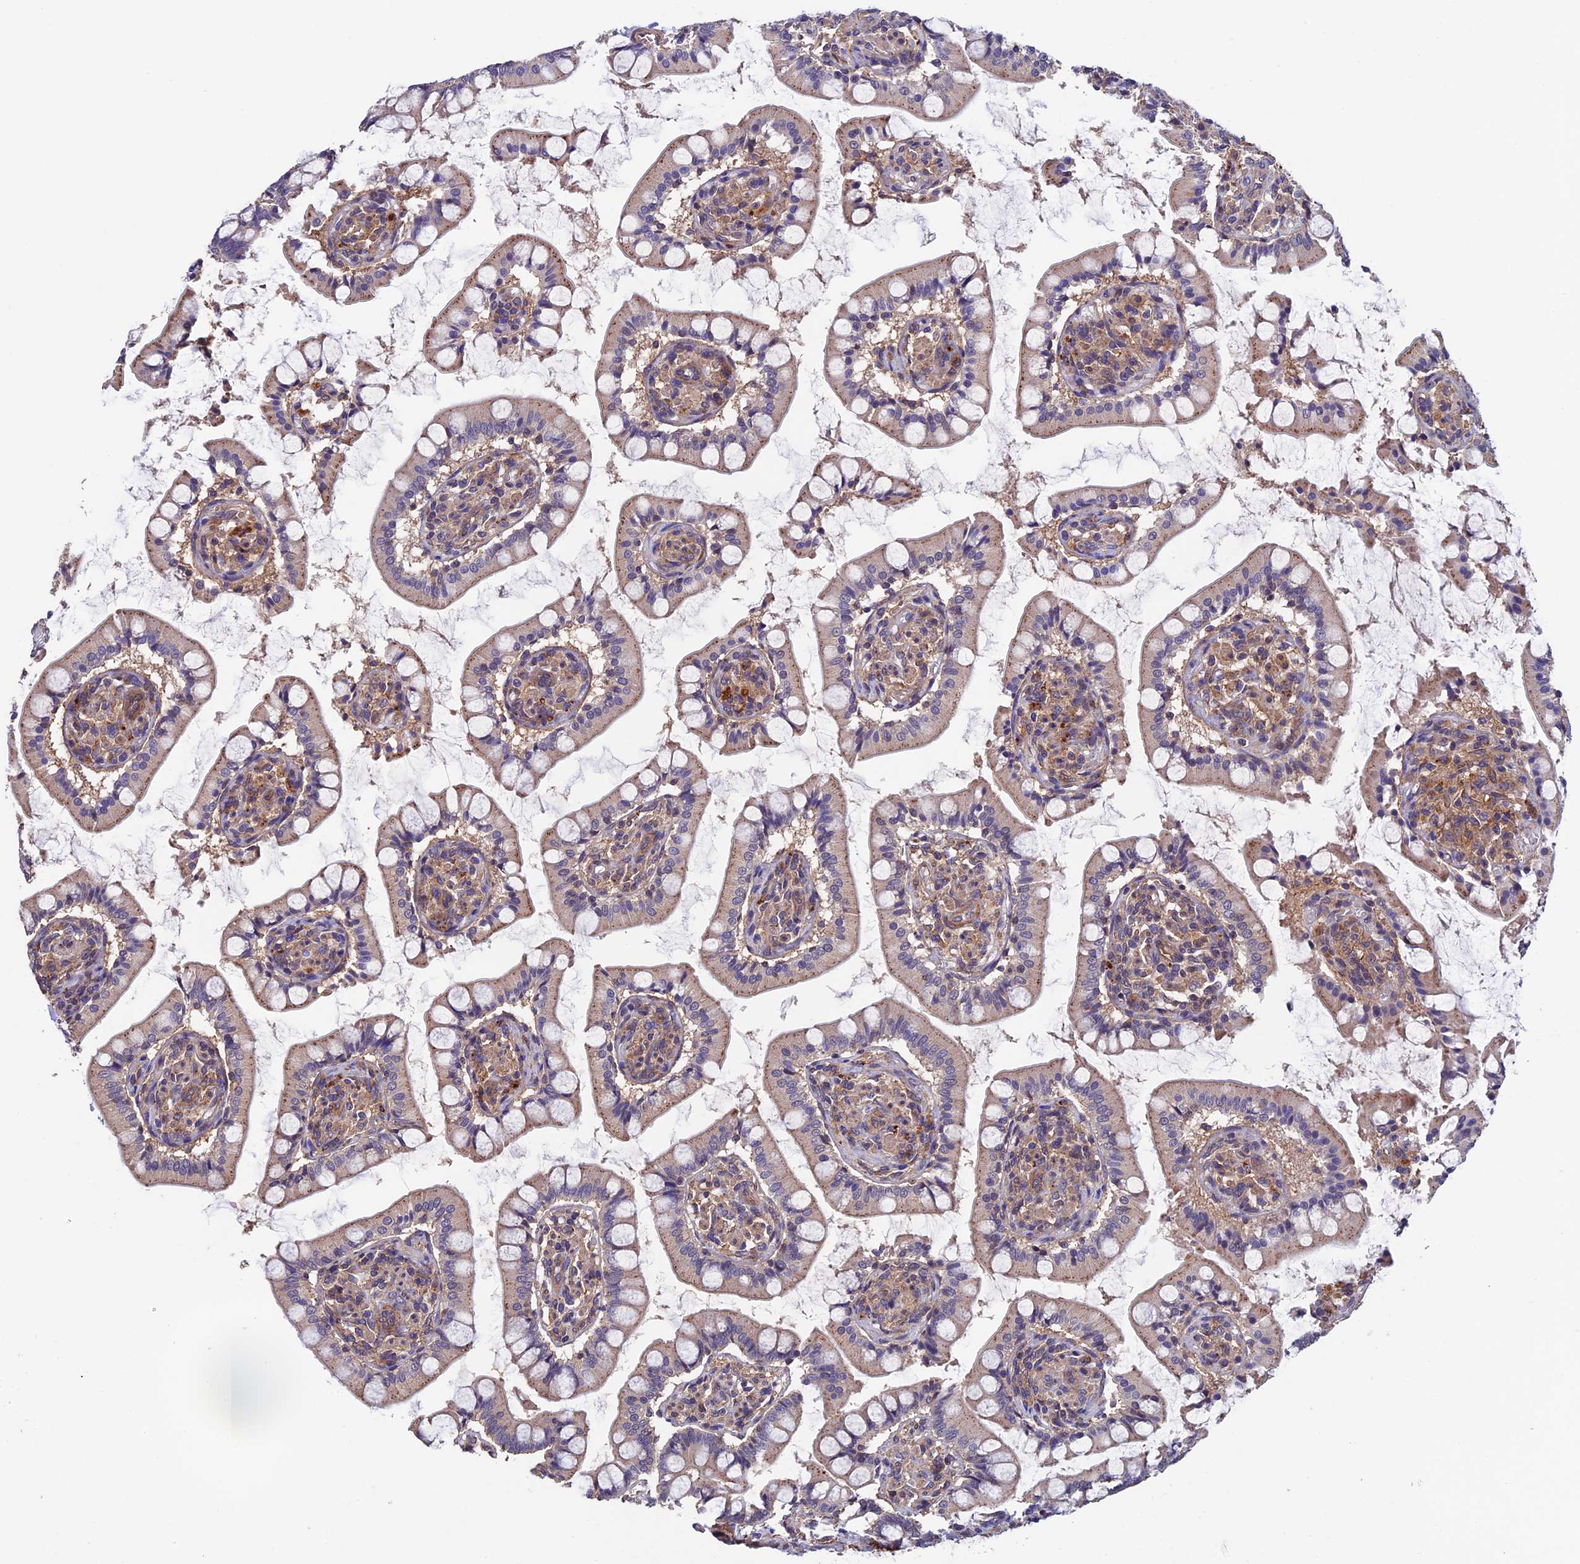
{"staining": {"intensity": "moderate", "quantity": ">75%", "location": "cytoplasmic/membranous"}, "tissue": "small intestine", "cell_type": "Glandular cells", "image_type": "normal", "snomed": [{"axis": "morphology", "description": "Normal tissue, NOS"}, {"axis": "topography", "description": "Small intestine"}], "caption": "About >75% of glandular cells in normal human small intestine reveal moderate cytoplasmic/membranous protein positivity as visualized by brown immunohistochemical staining.", "gene": "SLC9A5", "patient": {"sex": "male", "age": 52}}